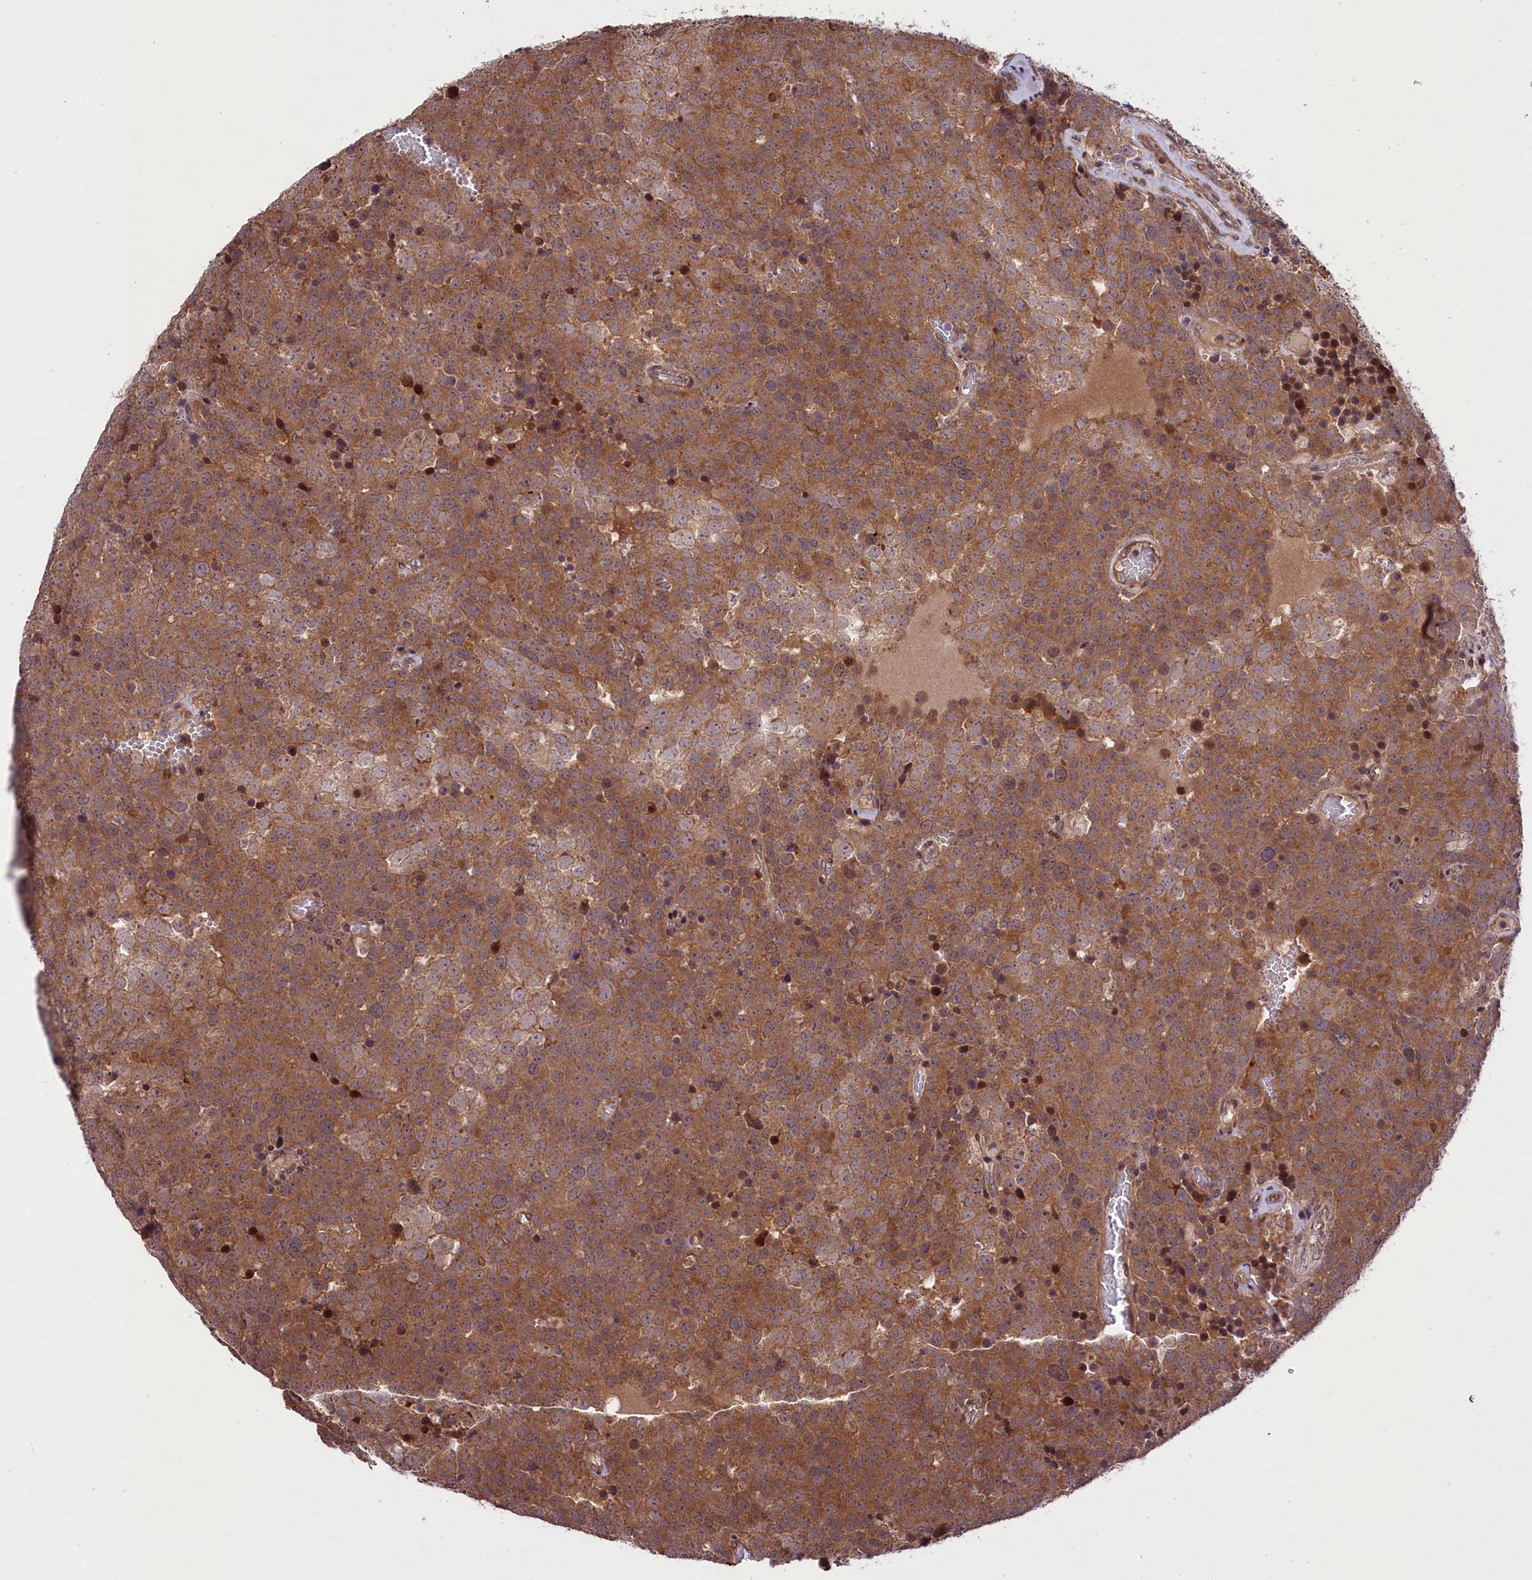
{"staining": {"intensity": "moderate", "quantity": ">75%", "location": "cytoplasmic/membranous"}, "tissue": "testis cancer", "cell_type": "Tumor cells", "image_type": "cancer", "snomed": [{"axis": "morphology", "description": "Seminoma, NOS"}, {"axis": "topography", "description": "Testis"}], "caption": "The photomicrograph displays a brown stain indicating the presence of a protein in the cytoplasmic/membranous of tumor cells in testis seminoma. (brown staining indicates protein expression, while blue staining denotes nuclei).", "gene": "HDAC5", "patient": {"sex": "male", "age": 71}}